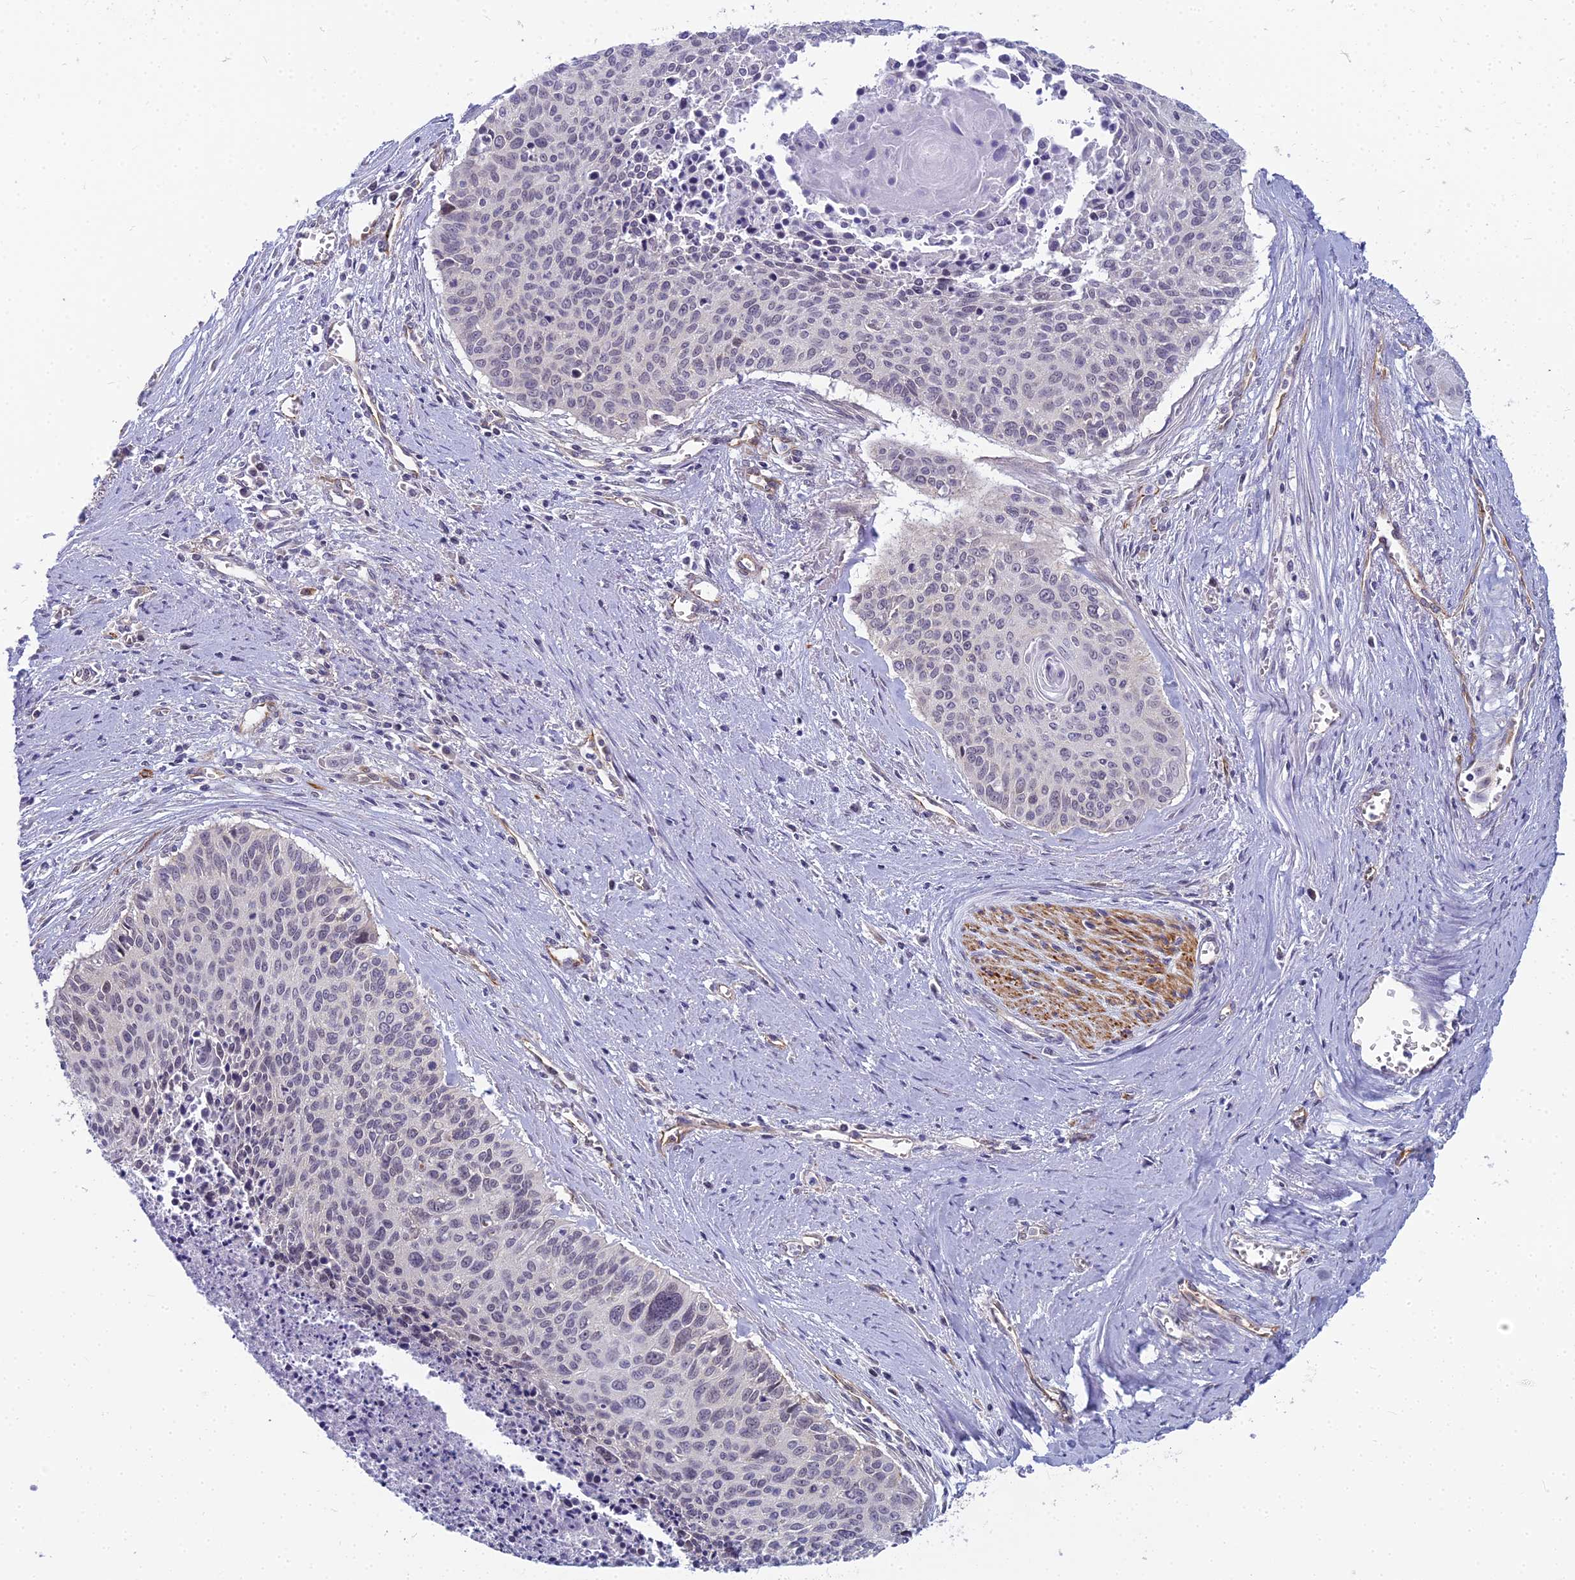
{"staining": {"intensity": "weak", "quantity": "<25%", "location": "nuclear"}, "tissue": "cervical cancer", "cell_type": "Tumor cells", "image_type": "cancer", "snomed": [{"axis": "morphology", "description": "Squamous cell carcinoma, NOS"}, {"axis": "topography", "description": "Cervix"}], "caption": "There is no significant positivity in tumor cells of squamous cell carcinoma (cervical).", "gene": "RGL3", "patient": {"sex": "female", "age": 55}}